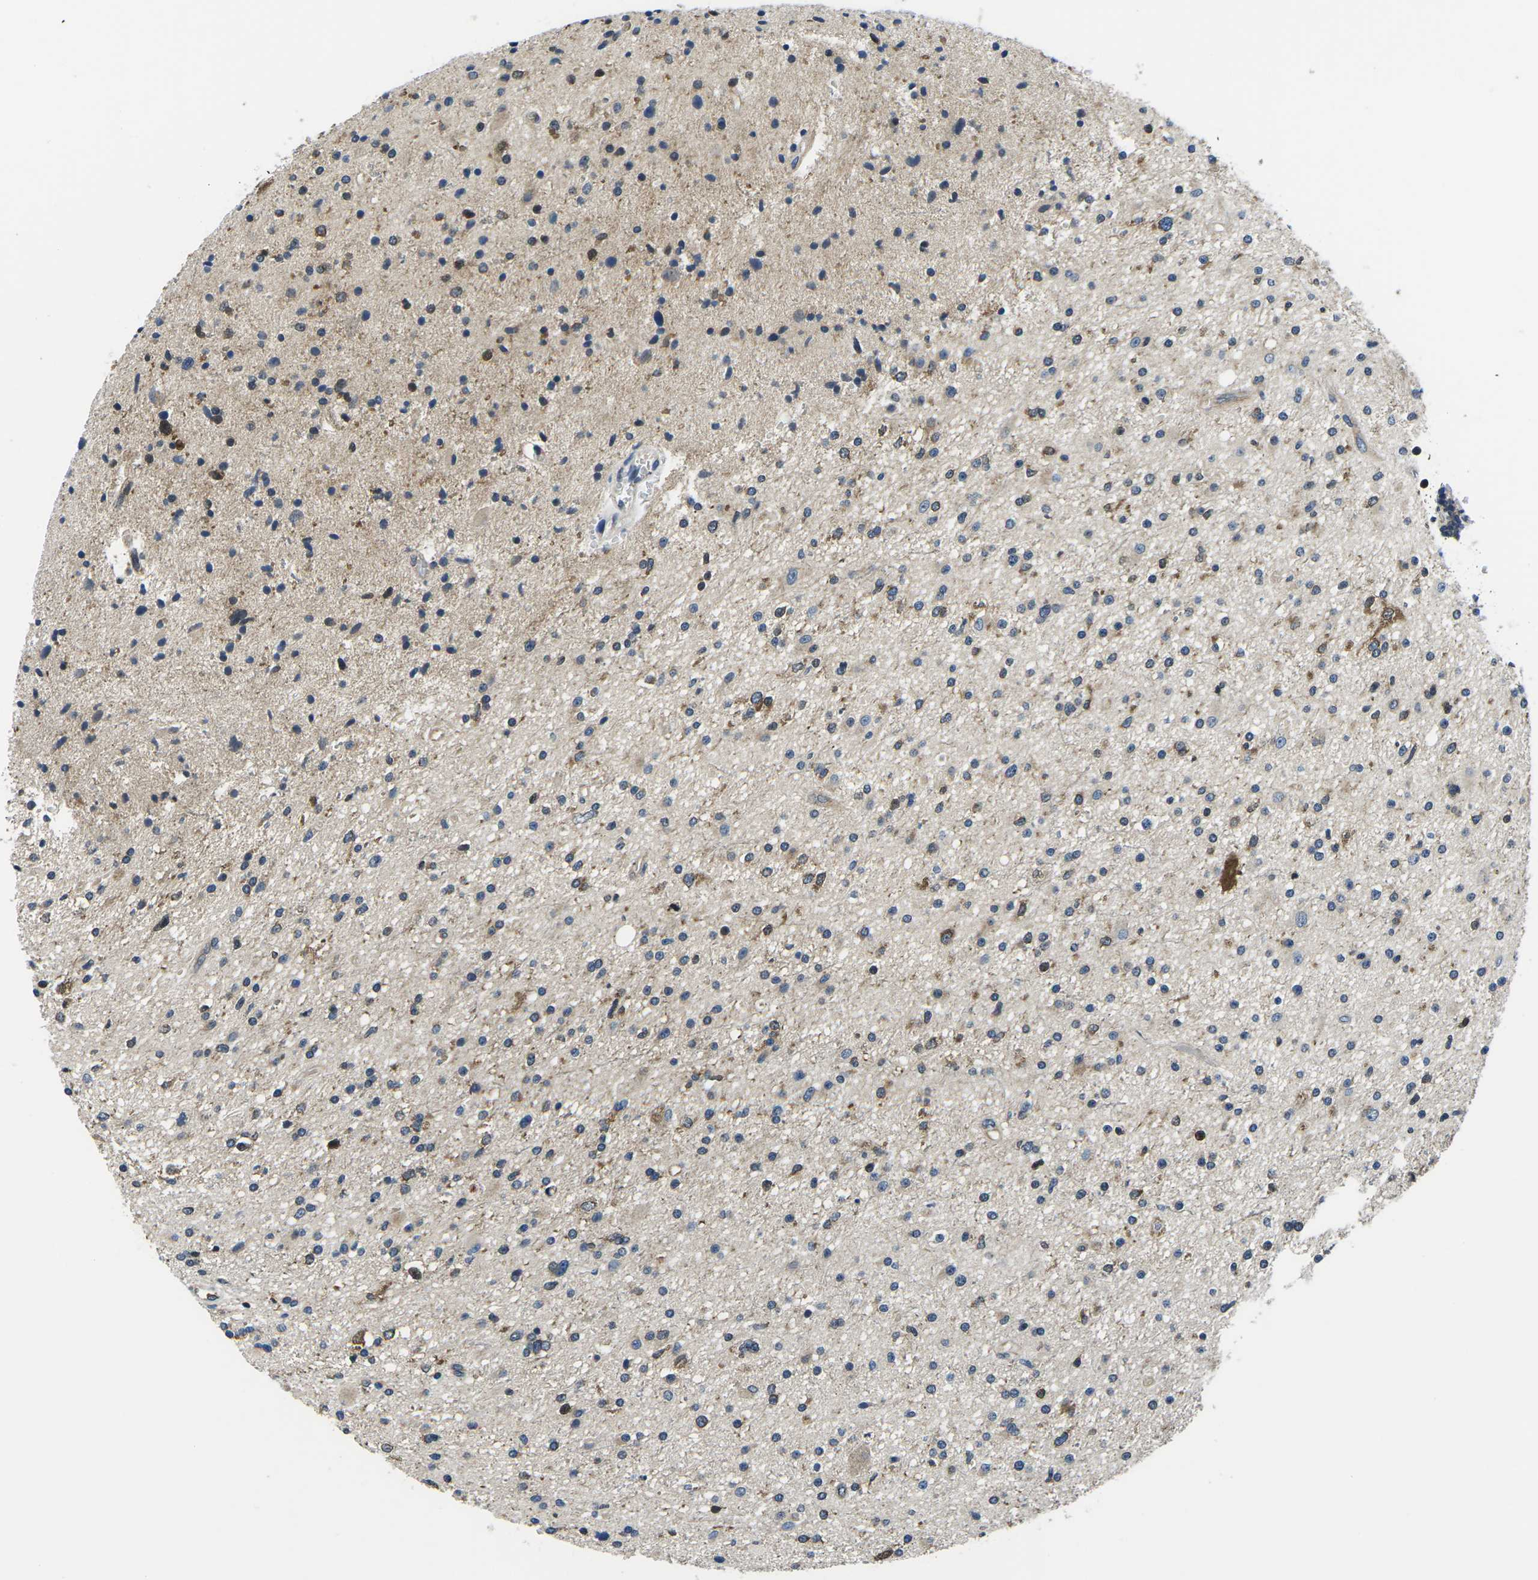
{"staining": {"intensity": "moderate", "quantity": "25%-75%", "location": "cytoplasmic/membranous"}, "tissue": "glioma", "cell_type": "Tumor cells", "image_type": "cancer", "snomed": [{"axis": "morphology", "description": "Glioma, malignant, High grade"}, {"axis": "topography", "description": "Brain"}], "caption": "Moderate cytoplasmic/membranous staining for a protein is appreciated in approximately 25%-75% of tumor cells of malignant glioma (high-grade) using immunohistochemistry (IHC).", "gene": "GSK3B", "patient": {"sex": "male", "age": 33}}